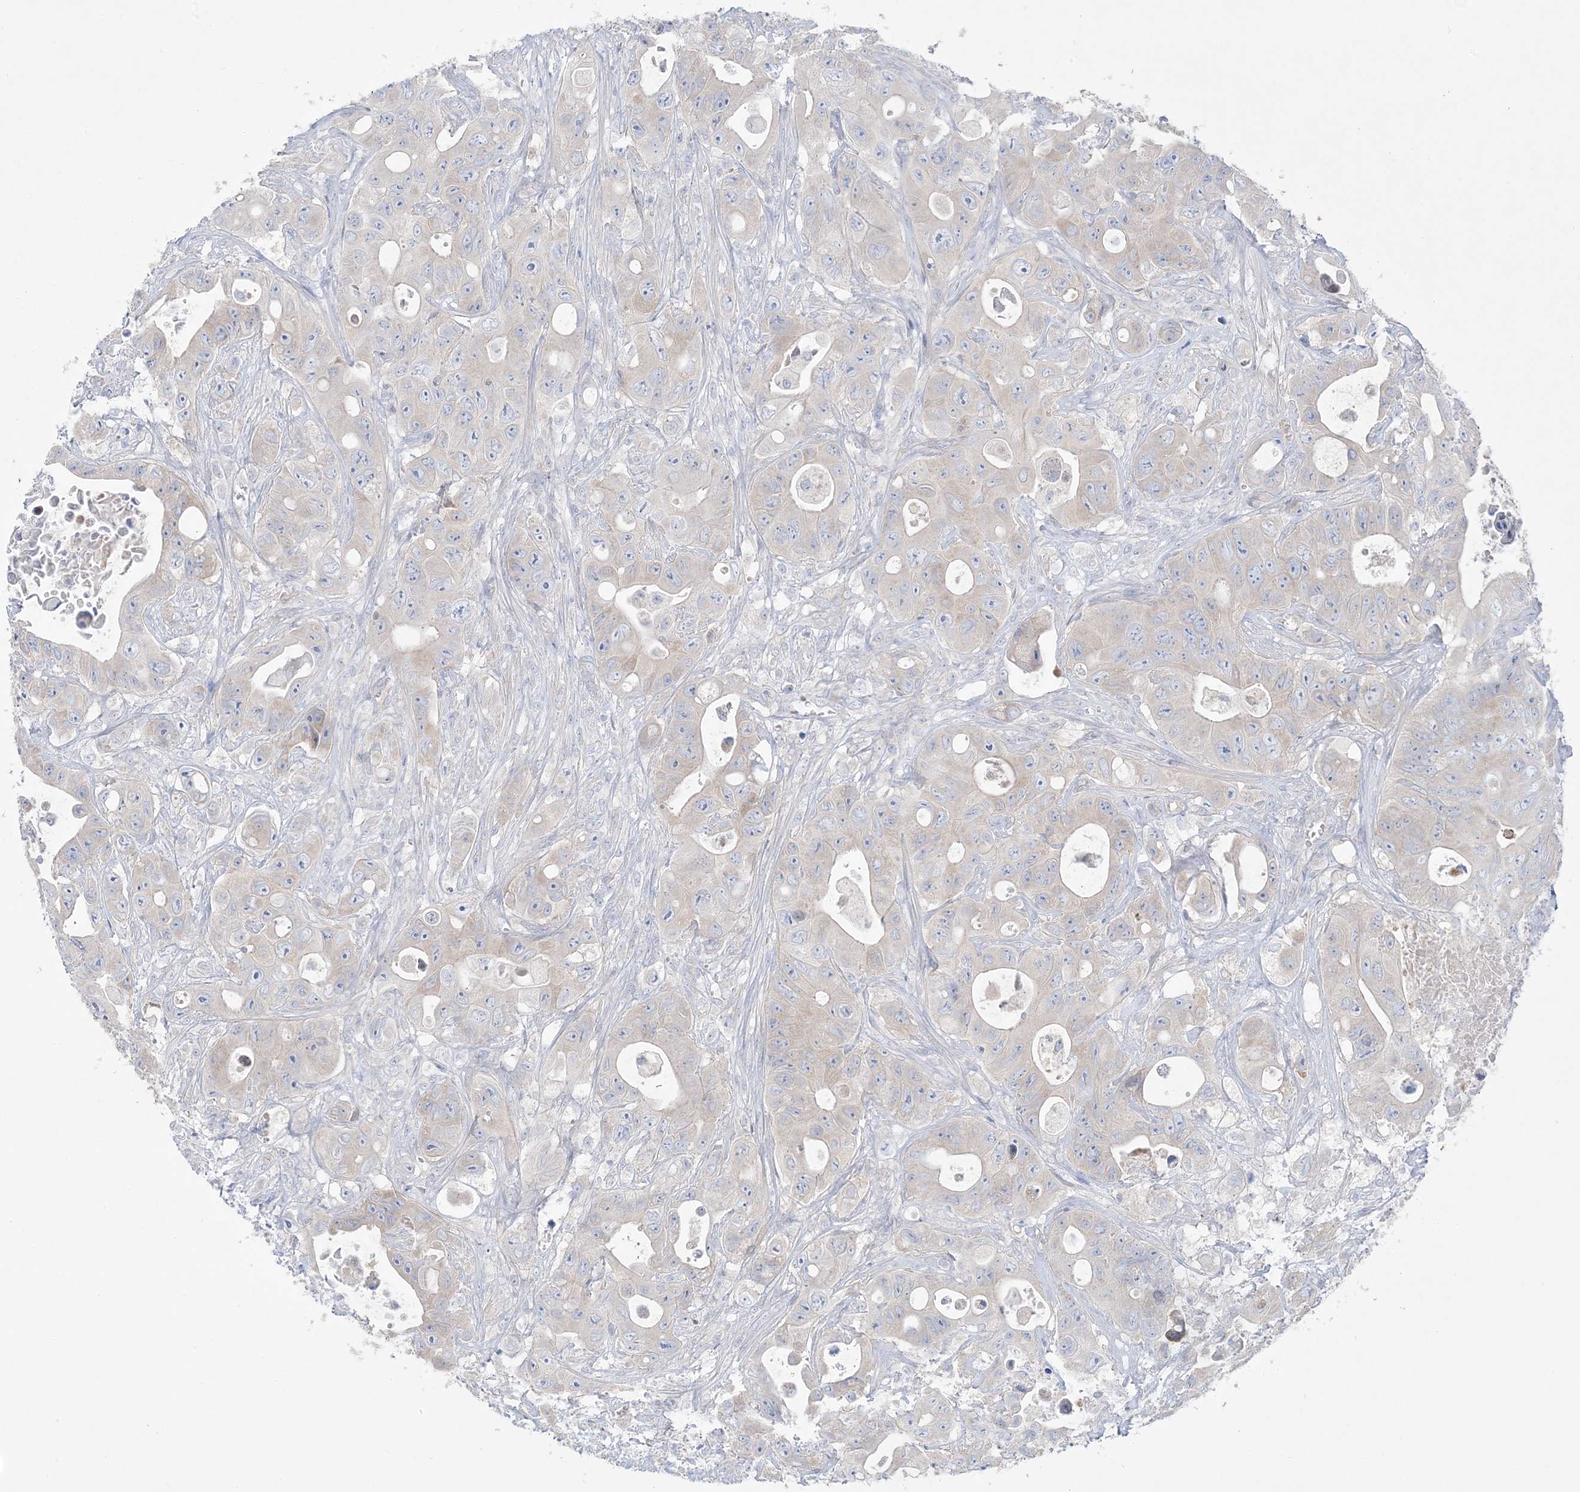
{"staining": {"intensity": "weak", "quantity": "<25%", "location": "cytoplasmic/membranous"}, "tissue": "colorectal cancer", "cell_type": "Tumor cells", "image_type": "cancer", "snomed": [{"axis": "morphology", "description": "Adenocarcinoma, NOS"}, {"axis": "topography", "description": "Colon"}], "caption": "IHC micrograph of neoplastic tissue: colorectal cancer (adenocarcinoma) stained with DAB shows no significant protein positivity in tumor cells.", "gene": "FAM184A", "patient": {"sex": "female", "age": 46}}